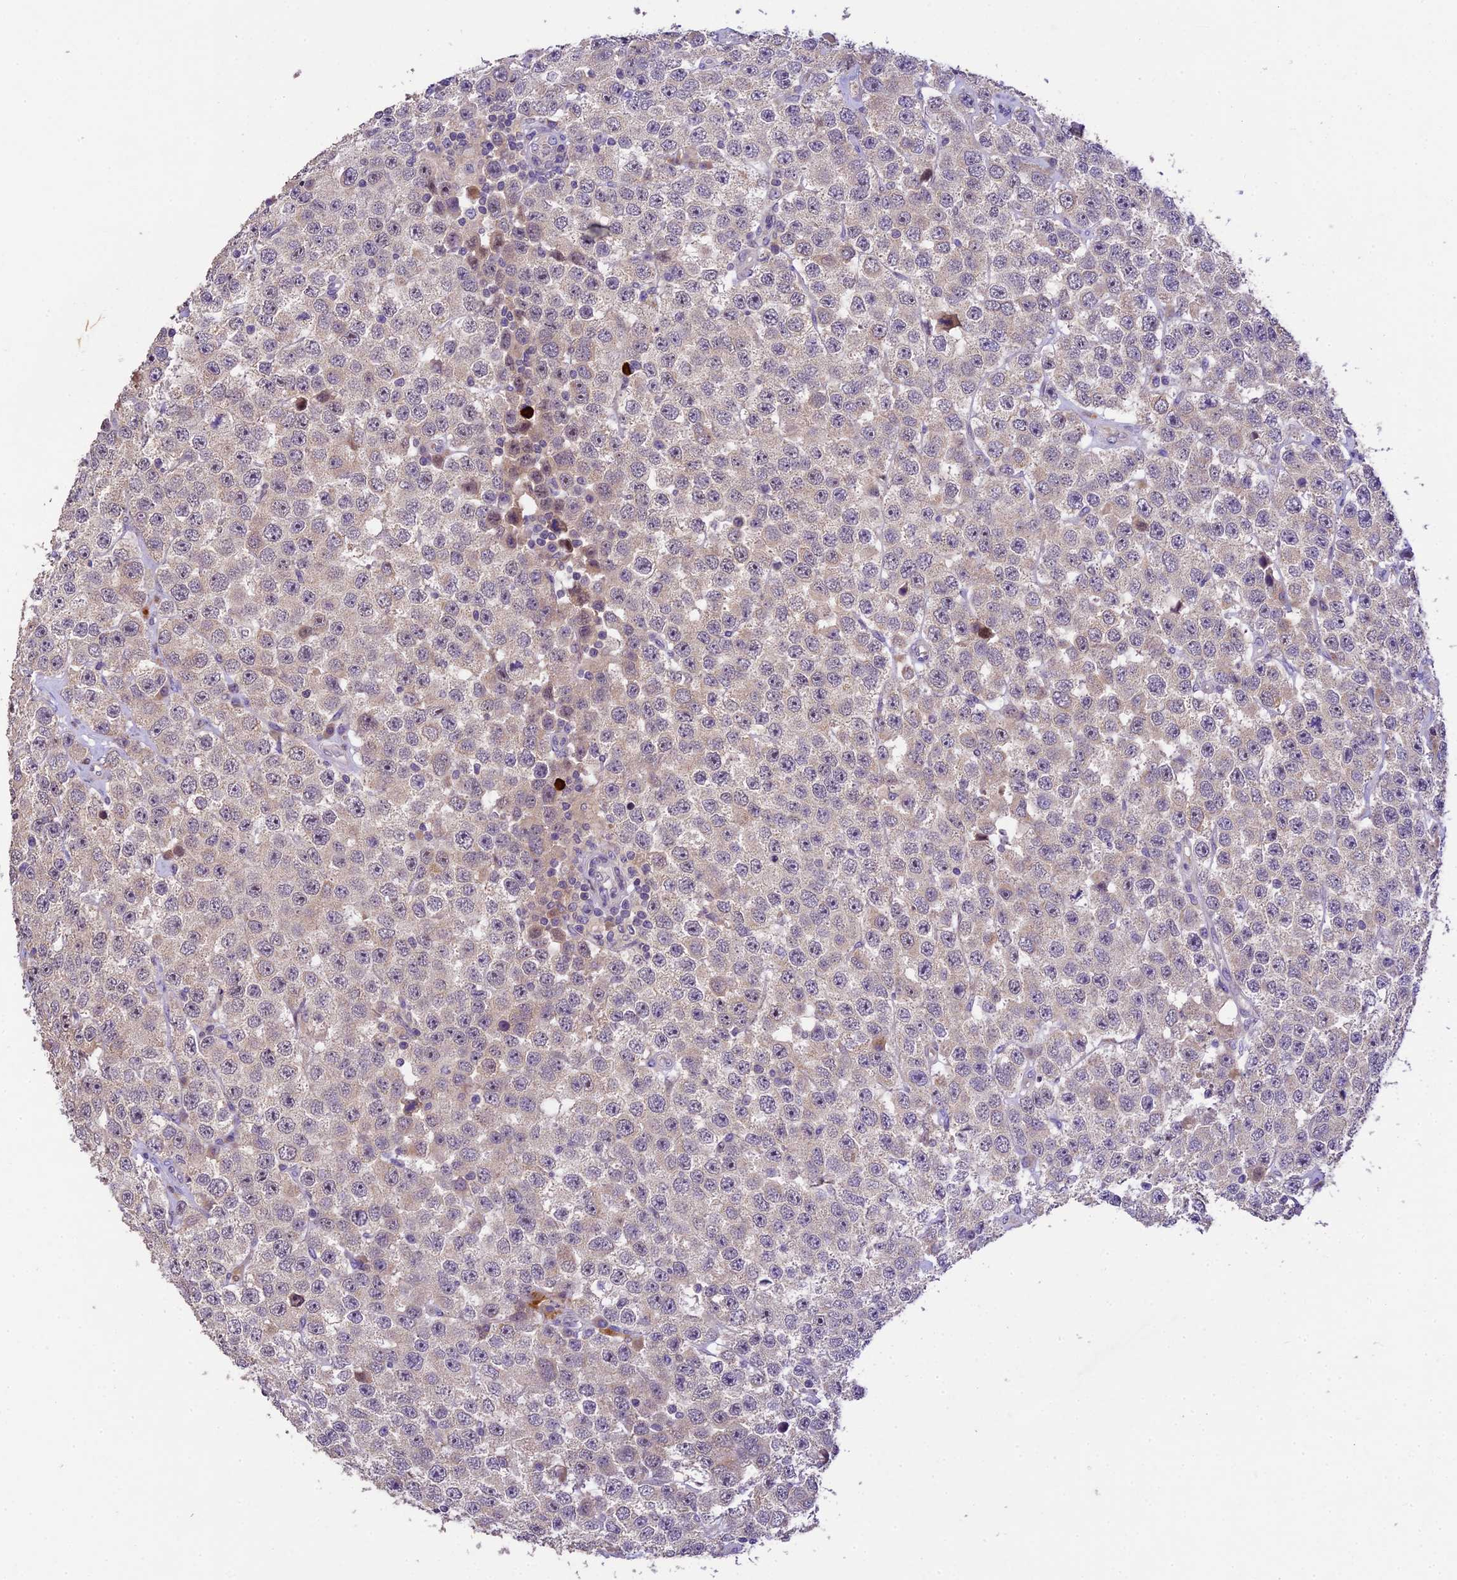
{"staining": {"intensity": "negative", "quantity": "none", "location": "none"}, "tissue": "testis cancer", "cell_type": "Tumor cells", "image_type": "cancer", "snomed": [{"axis": "morphology", "description": "Seminoma, NOS"}, {"axis": "topography", "description": "Testis"}], "caption": "Testis cancer was stained to show a protein in brown. There is no significant positivity in tumor cells.", "gene": "DGKH", "patient": {"sex": "male", "age": 28}}